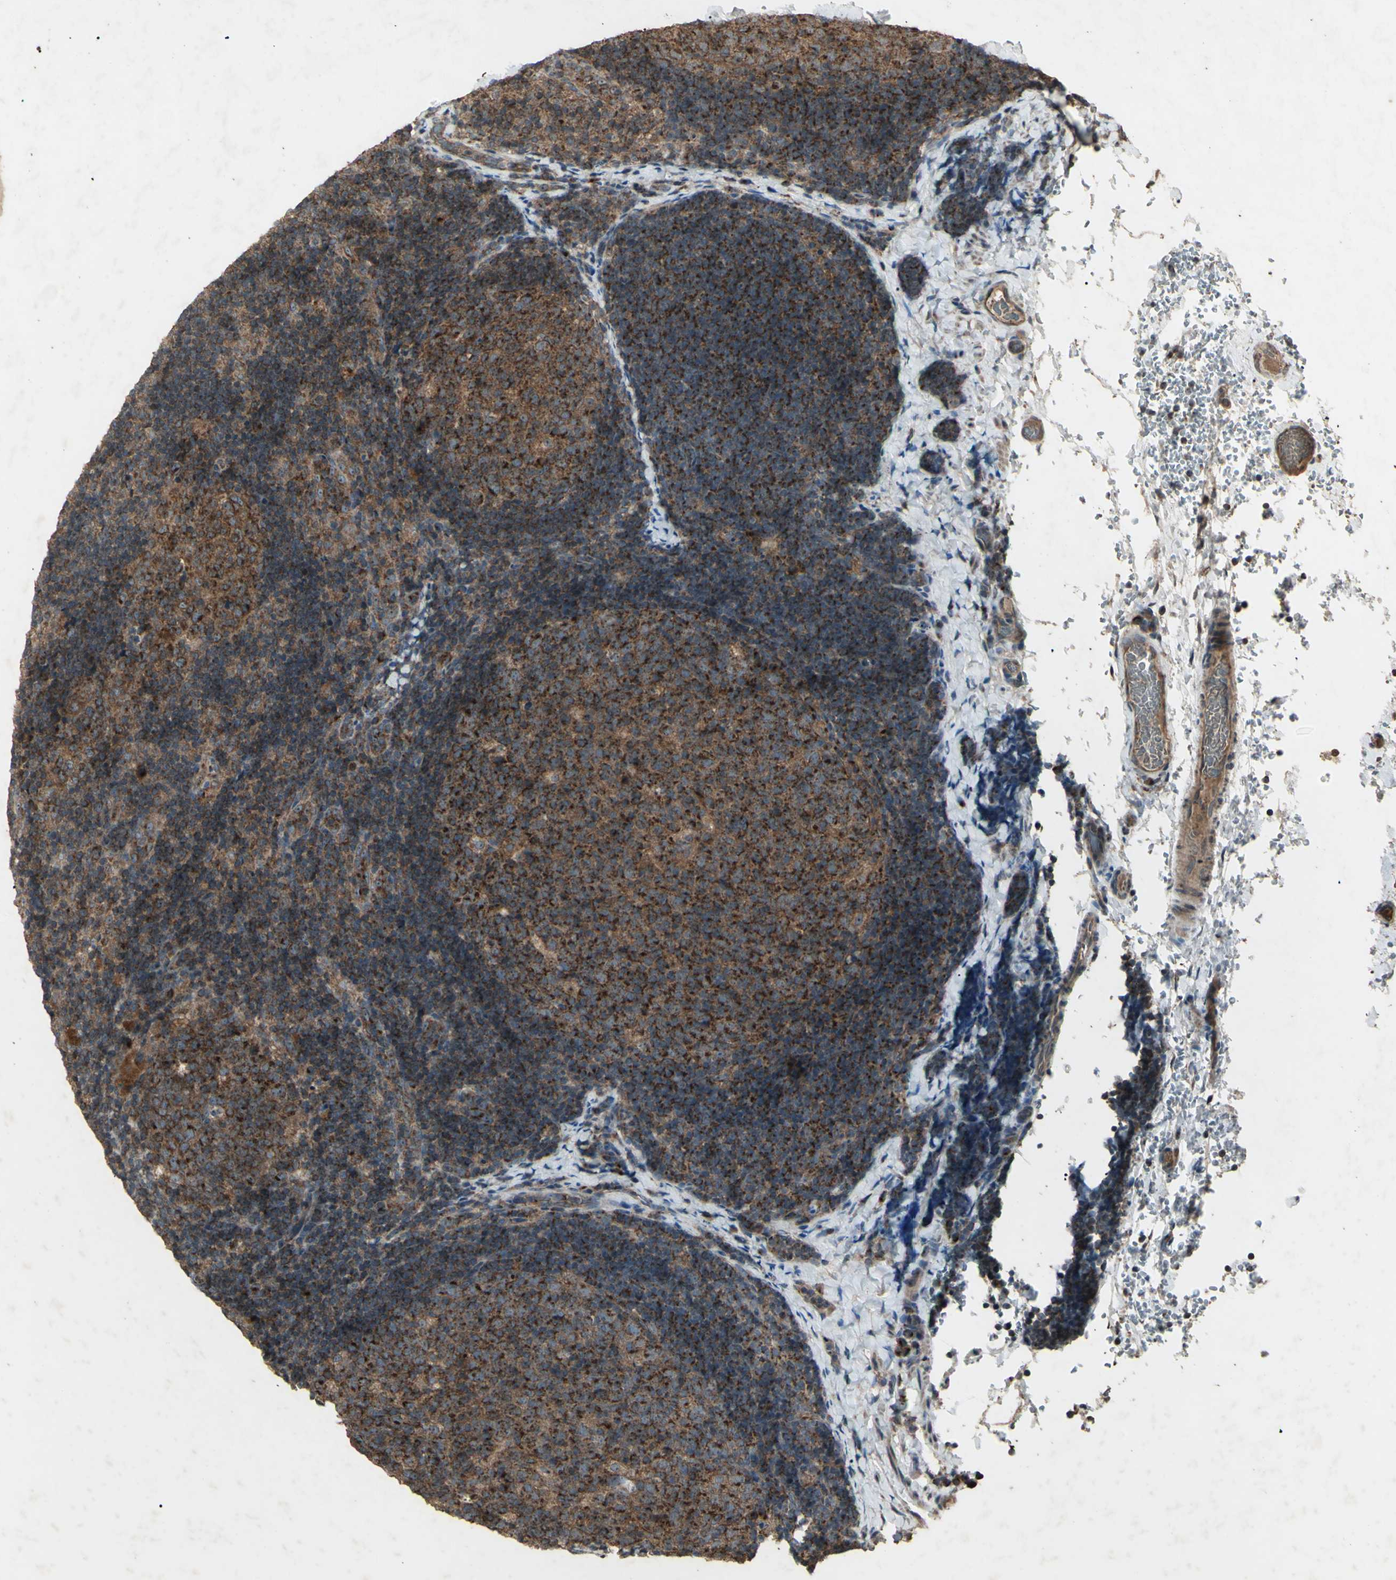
{"staining": {"intensity": "strong", "quantity": ">75%", "location": "cytoplasmic/membranous"}, "tissue": "lymph node", "cell_type": "Germinal center cells", "image_type": "normal", "snomed": [{"axis": "morphology", "description": "Normal tissue, NOS"}, {"axis": "topography", "description": "Lymph node"}], "caption": "A micrograph of human lymph node stained for a protein displays strong cytoplasmic/membranous brown staining in germinal center cells. Using DAB (brown) and hematoxylin (blue) stains, captured at high magnification using brightfield microscopy.", "gene": "AP1G1", "patient": {"sex": "female", "age": 14}}